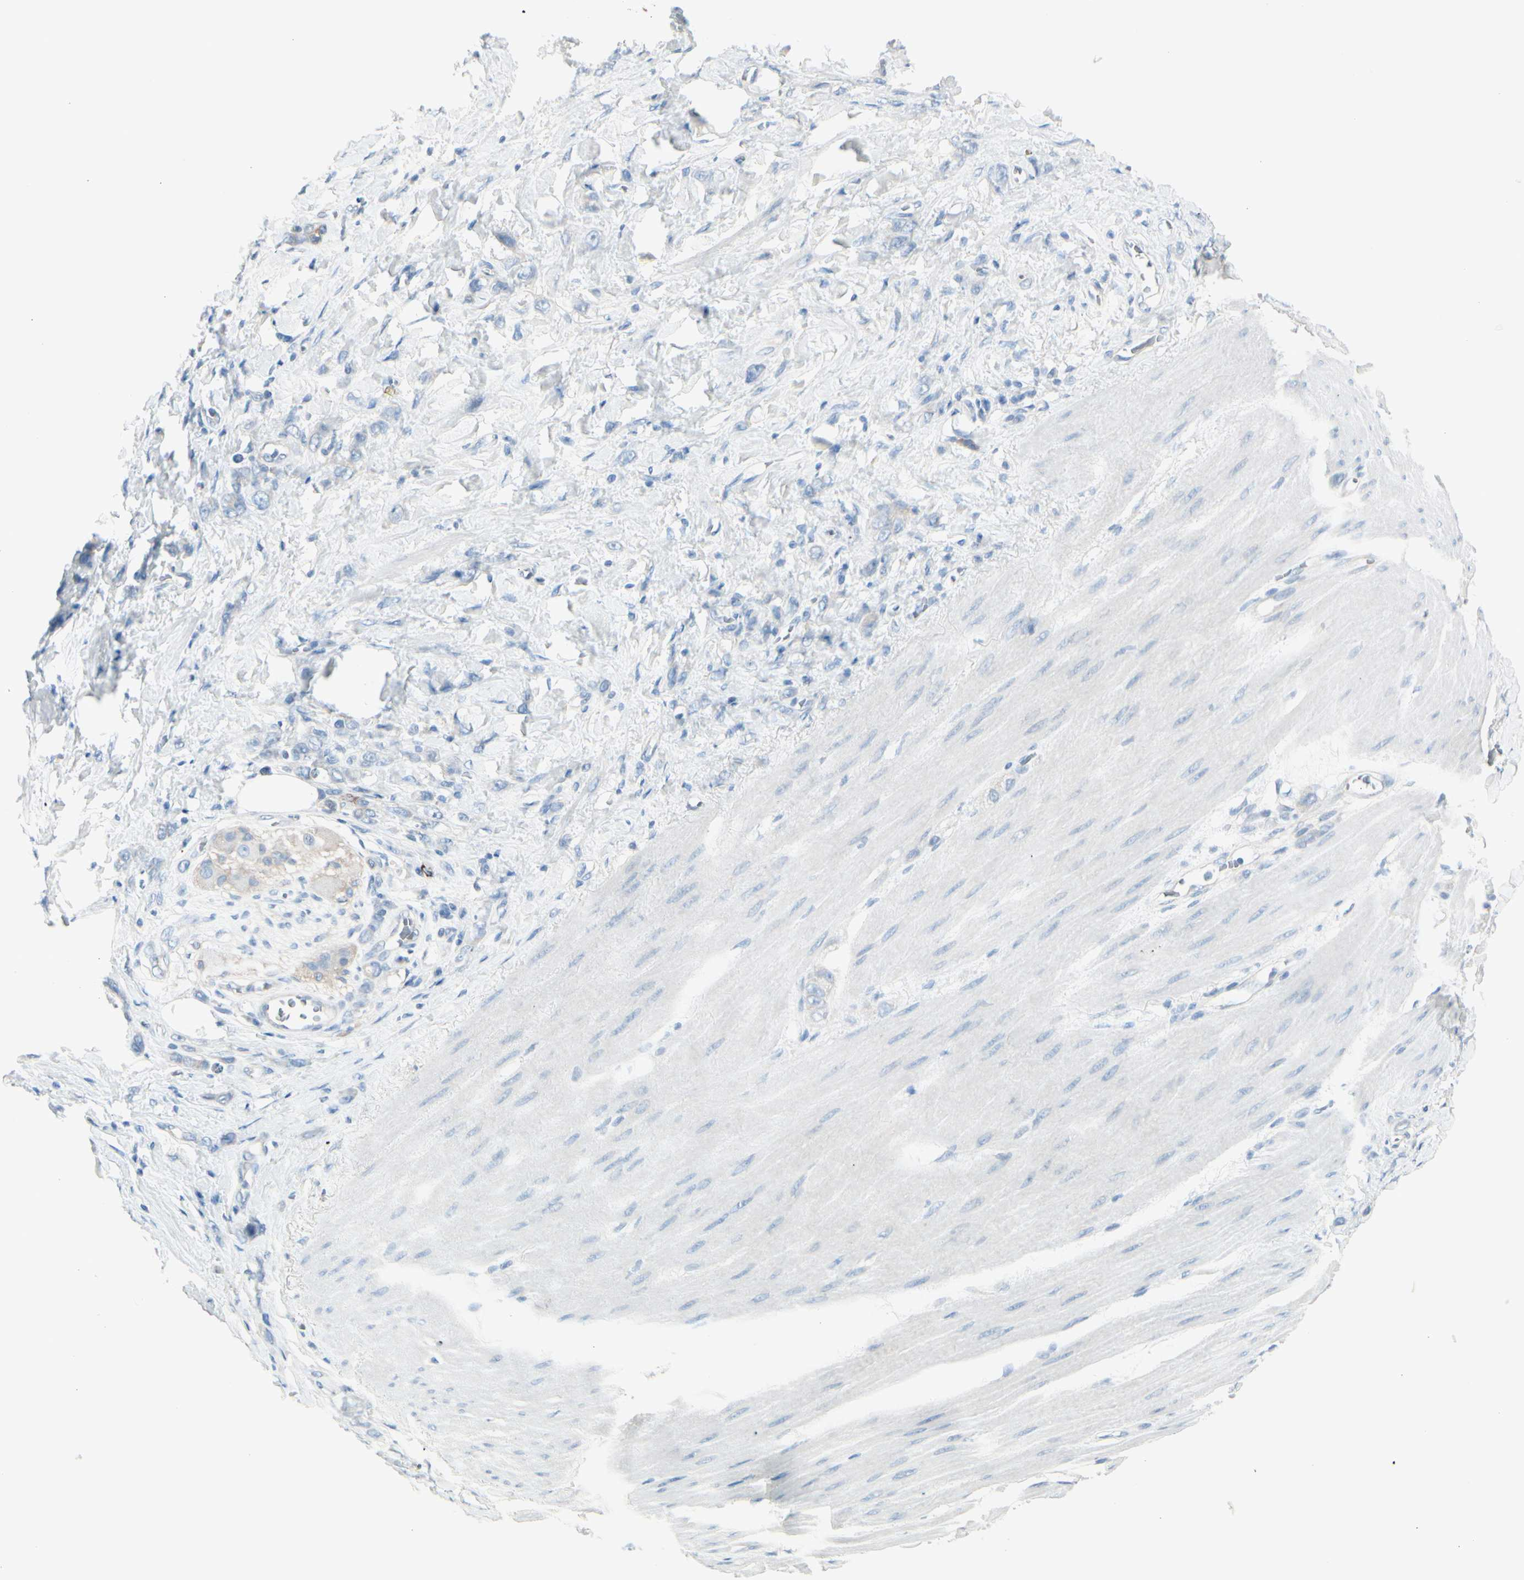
{"staining": {"intensity": "negative", "quantity": "none", "location": "none"}, "tissue": "stomach cancer", "cell_type": "Tumor cells", "image_type": "cancer", "snomed": [{"axis": "morphology", "description": "Adenocarcinoma, NOS"}, {"axis": "topography", "description": "Stomach"}], "caption": "Immunohistochemistry histopathology image of neoplastic tissue: human adenocarcinoma (stomach) stained with DAB displays no significant protein staining in tumor cells.", "gene": "CDHR5", "patient": {"sex": "male", "age": 82}}